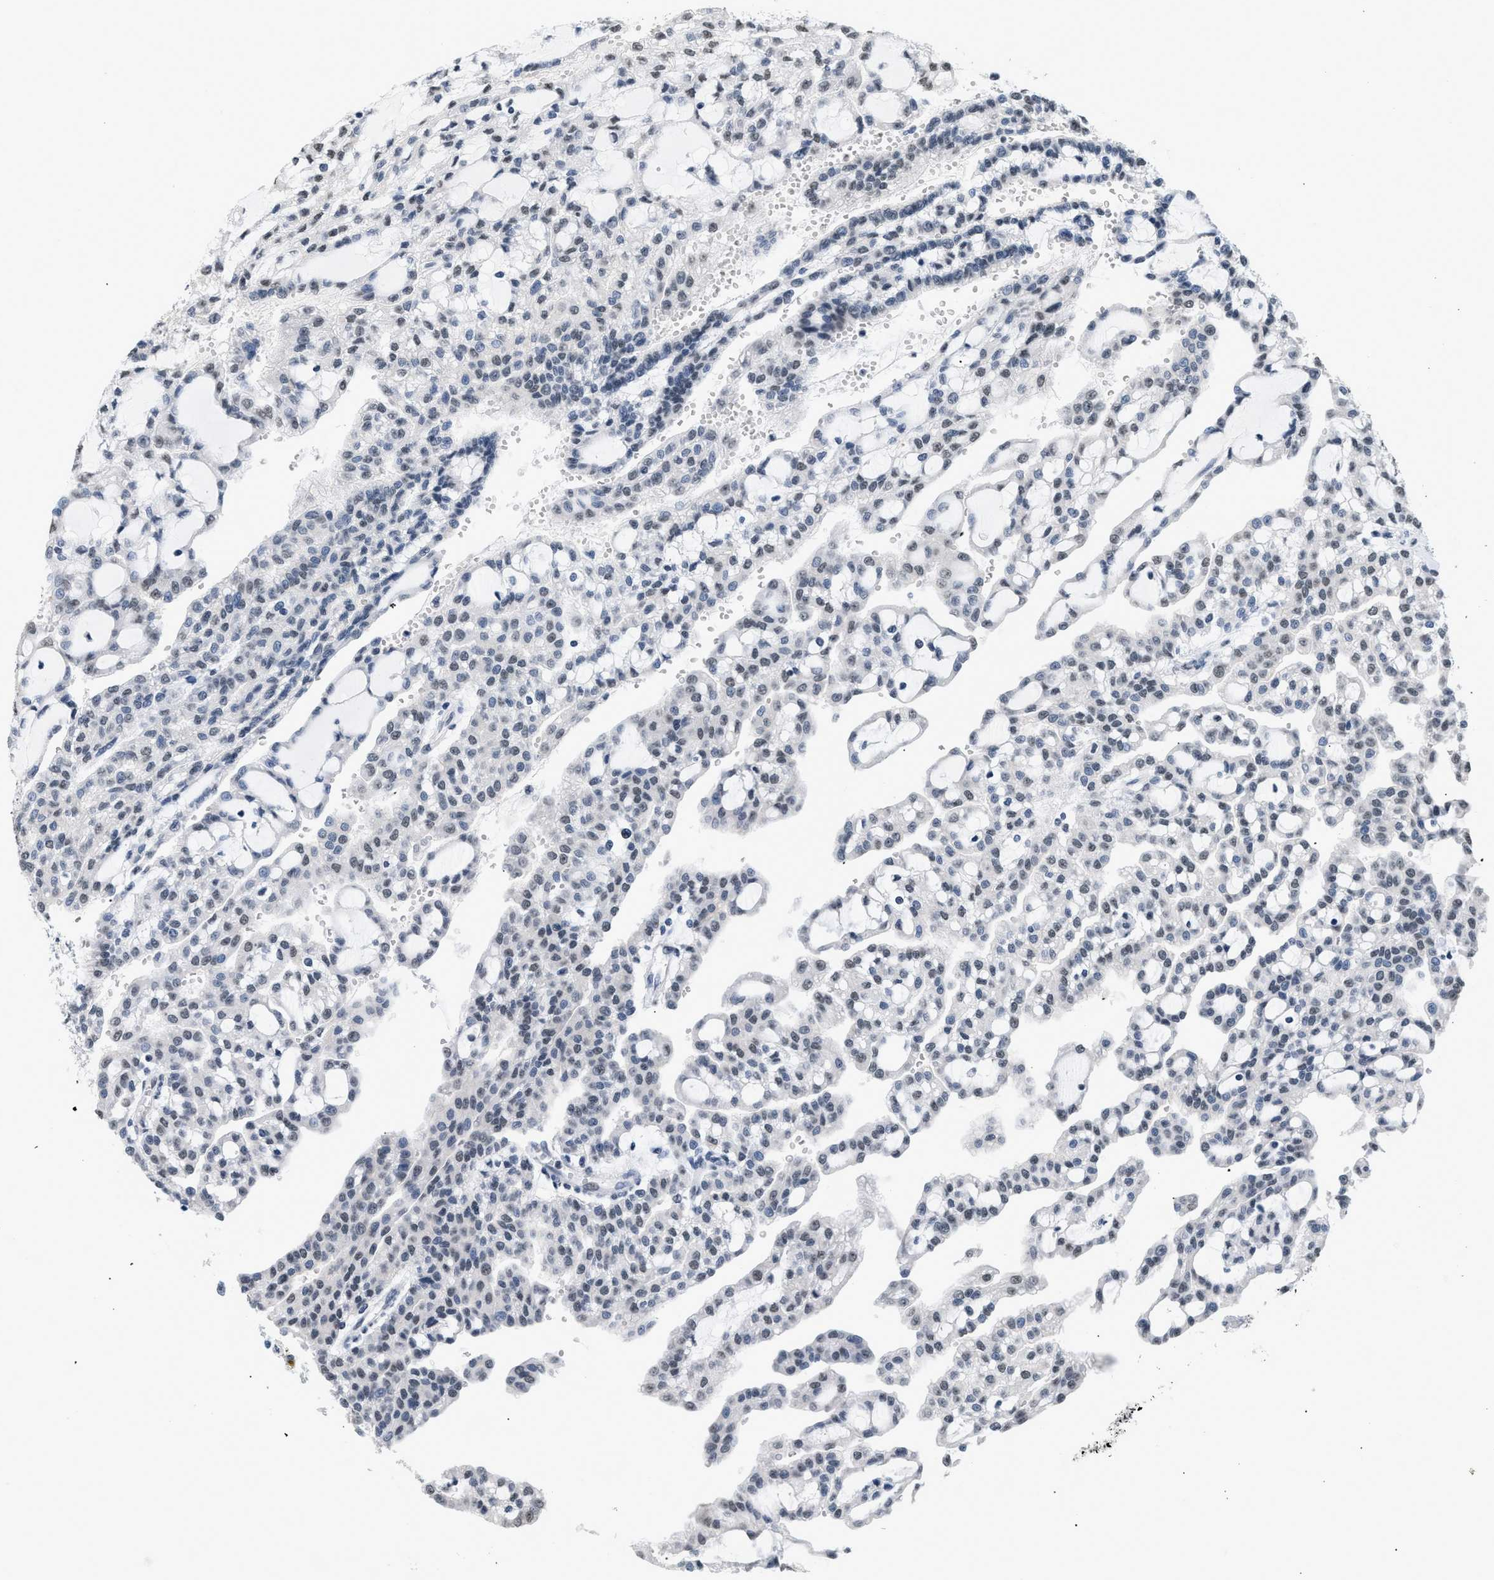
{"staining": {"intensity": "weak", "quantity": "25%-75%", "location": "nuclear"}, "tissue": "renal cancer", "cell_type": "Tumor cells", "image_type": "cancer", "snomed": [{"axis": "morphology", "description": "Adenocarcinoma, NOS"}, {"axis": "topography", "description": "Kidney"}], "caption": "Weak nuclear protein positivity is seen in approximately 25%-75% of tumor cells in renal adenocarcinoma.", "gene": "RAF1", "patient": {"sex": "male", "age": 63}}